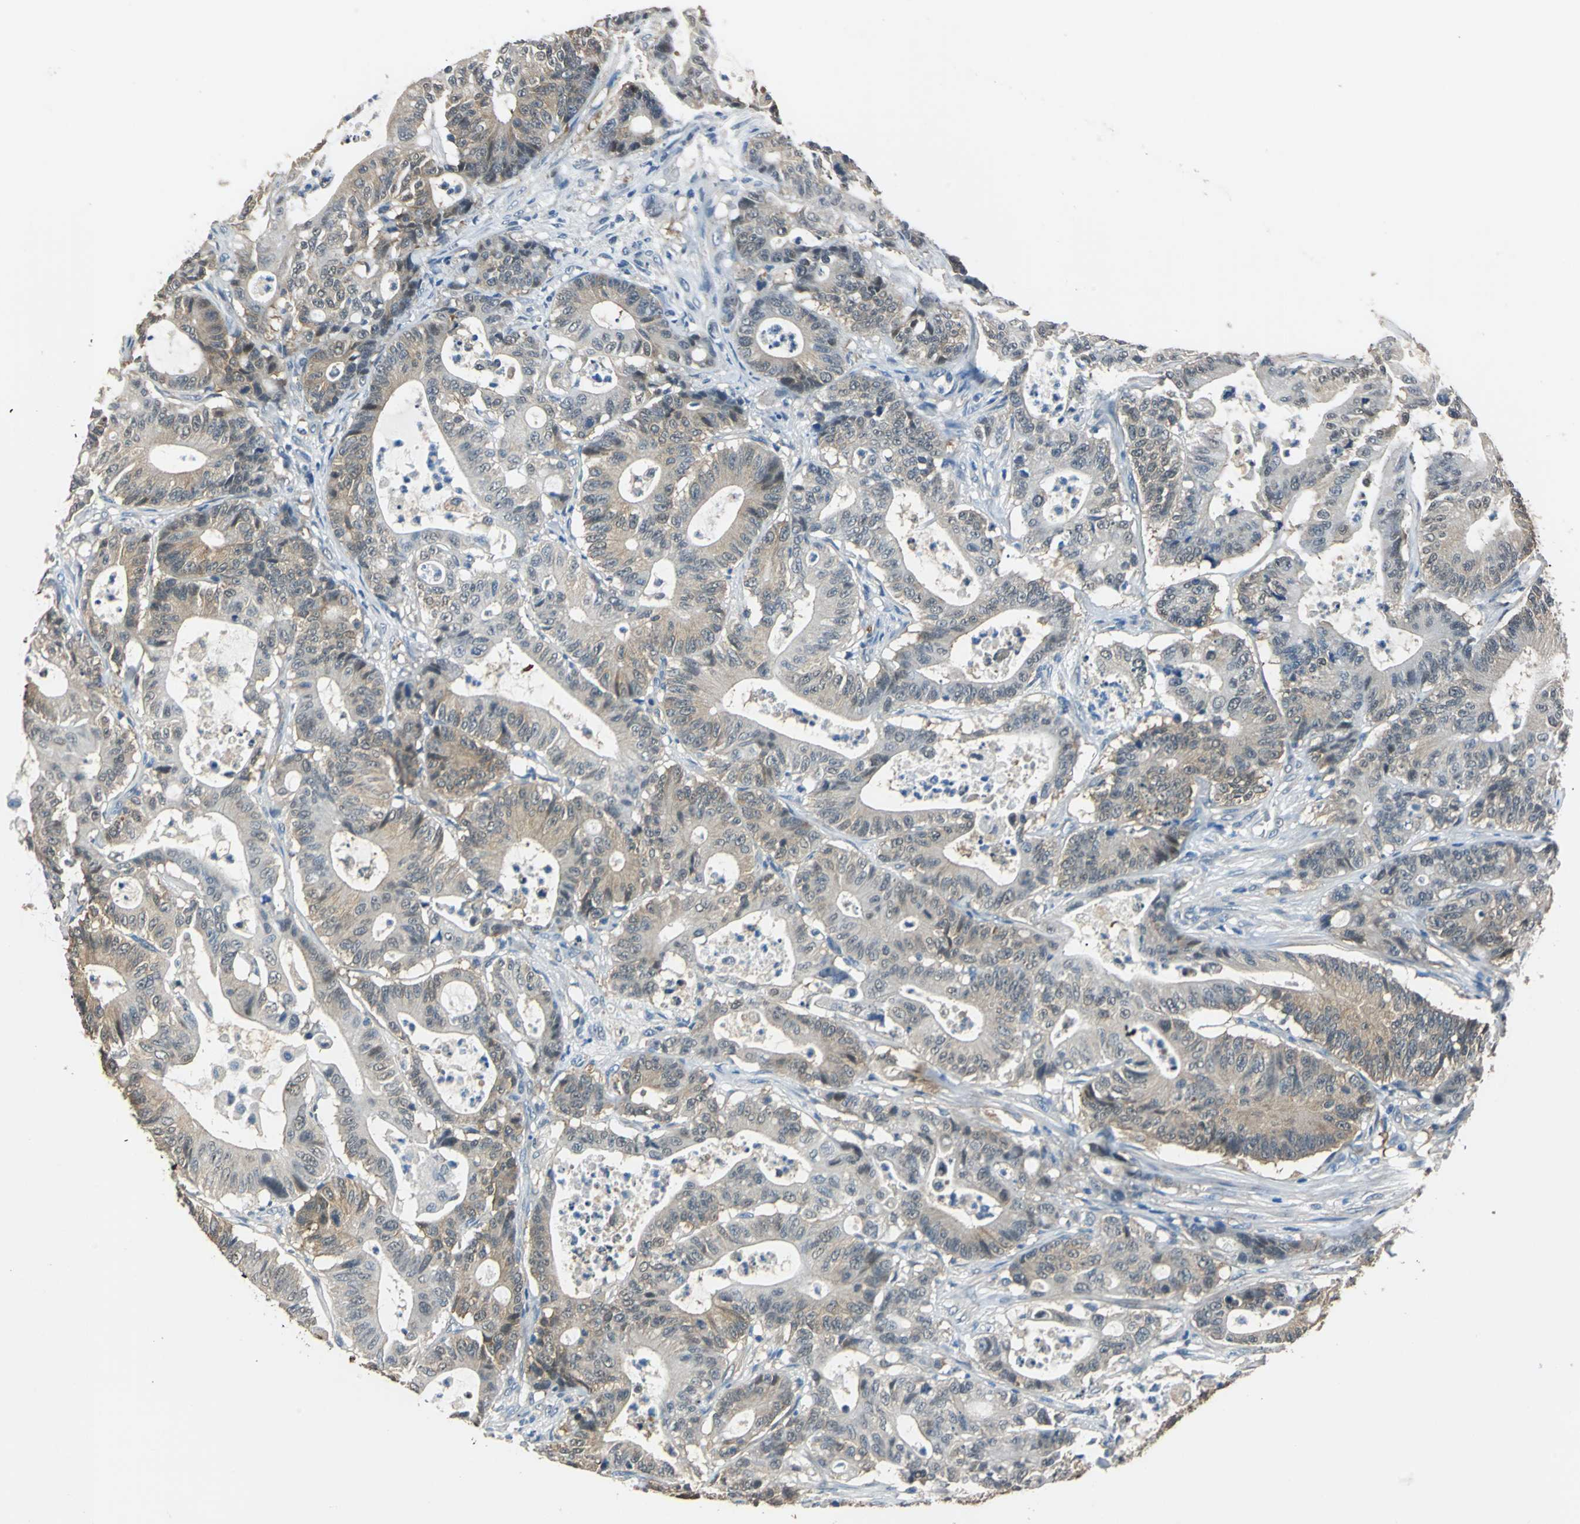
{"staining": {"intensity": "moderate", "quantity": "25%-75%", "location": "cytoplasmic/membranous"}, "tissue": "colorectal cancer", "cell_type": "Tumor cells", "image_type": "cancer", "snomed": [{"axis": "morphology", "description": "Adenocarcinoma, NOS"}, {"axis": "topography", "description": "Colon"}], "caption": "DAB immunohistochemical staining of colorectal cancer (adenocarcinoma) demonstrates moderate cytoplasmic/membranous protein positivity in approximately 25%-75% of tumor cells. The staining was performed using DAB, with brown indicating positive protein expression. Nuclei are stained blue with hematoxylin.", "gene": "FKBP4", "patient": {"sex": "female", "age": 84}}